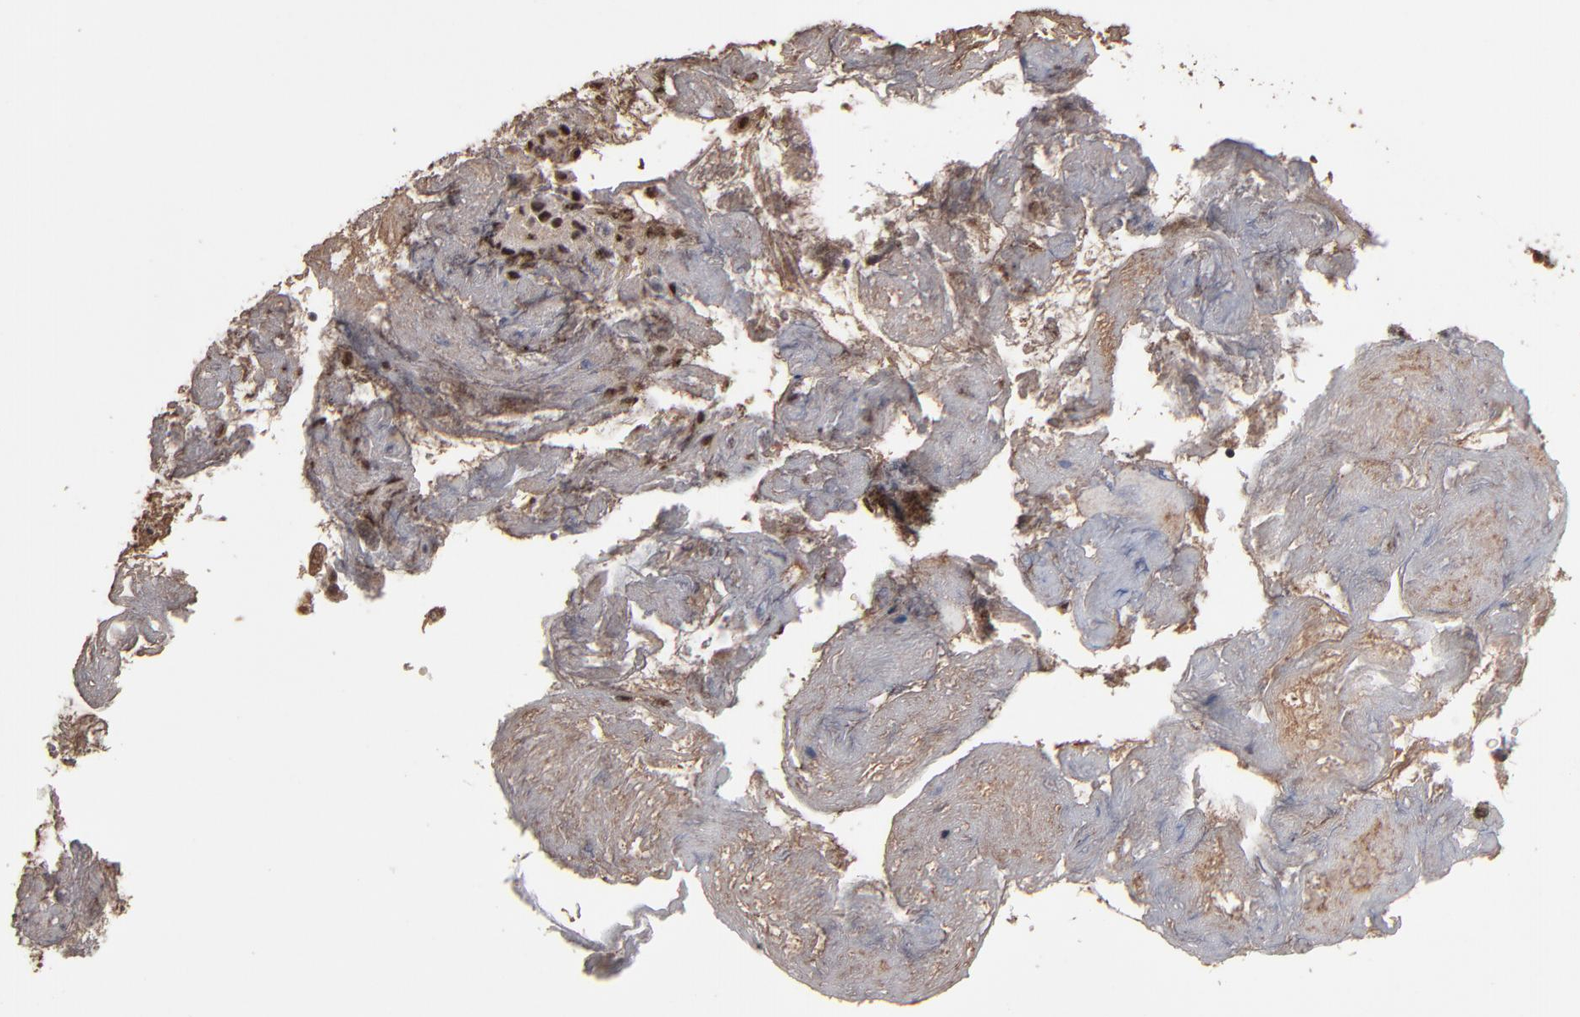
{"staining": {"intensity": "weak", "quantity": ">75%", "location": "cytoplasmic/membranous,nuclear"}, "tissue": "ovarian cancer", "cell_type": "Tumor cells", "image_type": "cancer", "snomed": [{"axis": "morphology", "description": "Carcinoma, endometroid"}, {"axis": "topography", "description": "Ovary"}], "caption": "Brown immunohistochemical staining in human ovarian endometroid carcinoma exhibits weak cytoplasmic/membranous and nuclear staining in approximately >75% of tumor cells.", "gene": "NXF2B", "patient": {"sex": "female", "age": 42}}